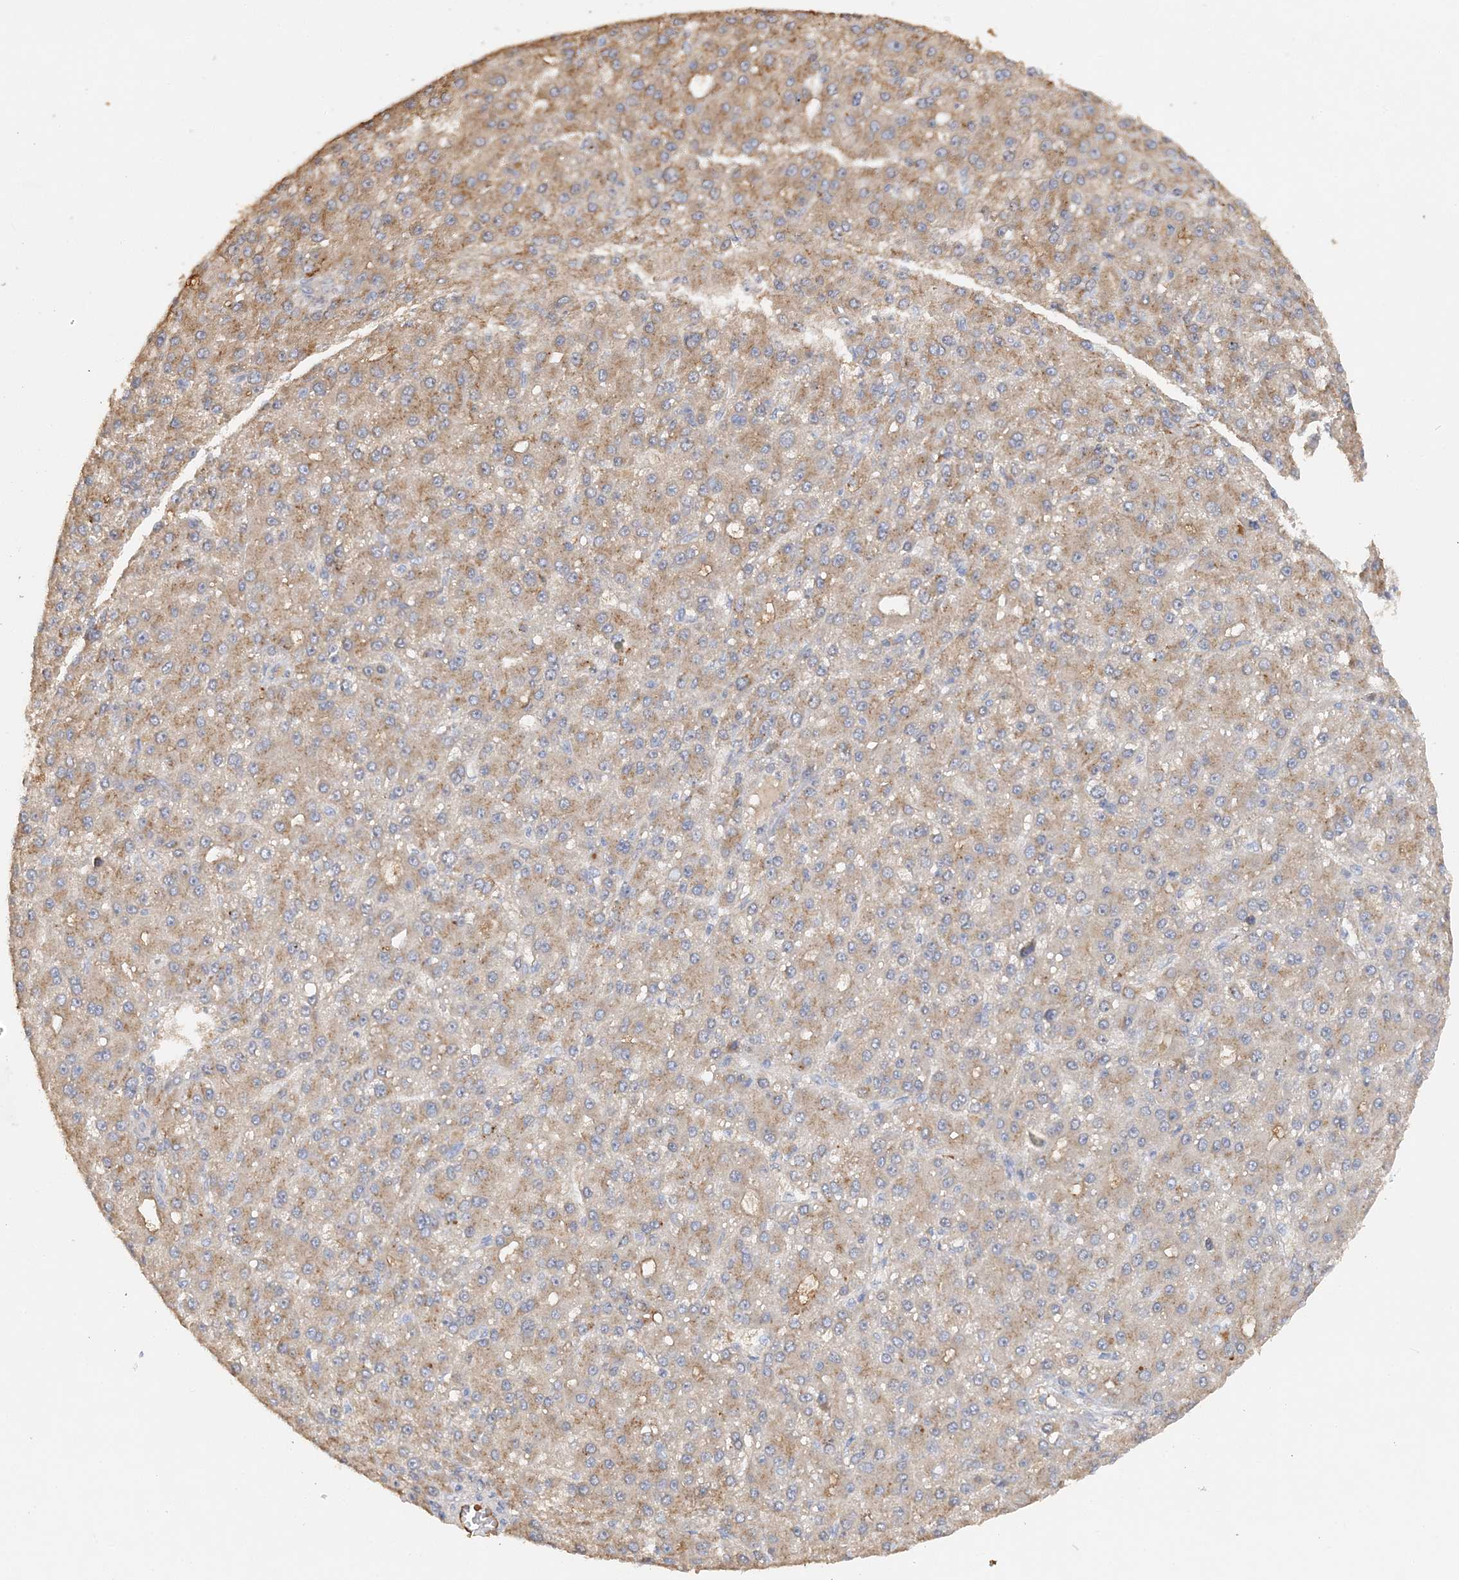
{"staining": {"intensity": "moderate", "quantity": ">75%", "location": "cytoplasmic/membranous"}, "tissue": "liver cancer", "cell_type": "Tumor cells", "image_type": "cancer", "snomed": [{"axis": "morphology", "description": "Carcinoma, Hepatocellular, NOS"}, {"axis": "topography", "description": "Liver"}], "caption": "Brown immunohistochemical staining in liver cancer demonstrates moderate cytoplasmic/membranous expression in about >75% of tumor cells.", "gene": "GRINA", "patient": {"sex": "male", "age": 67}}